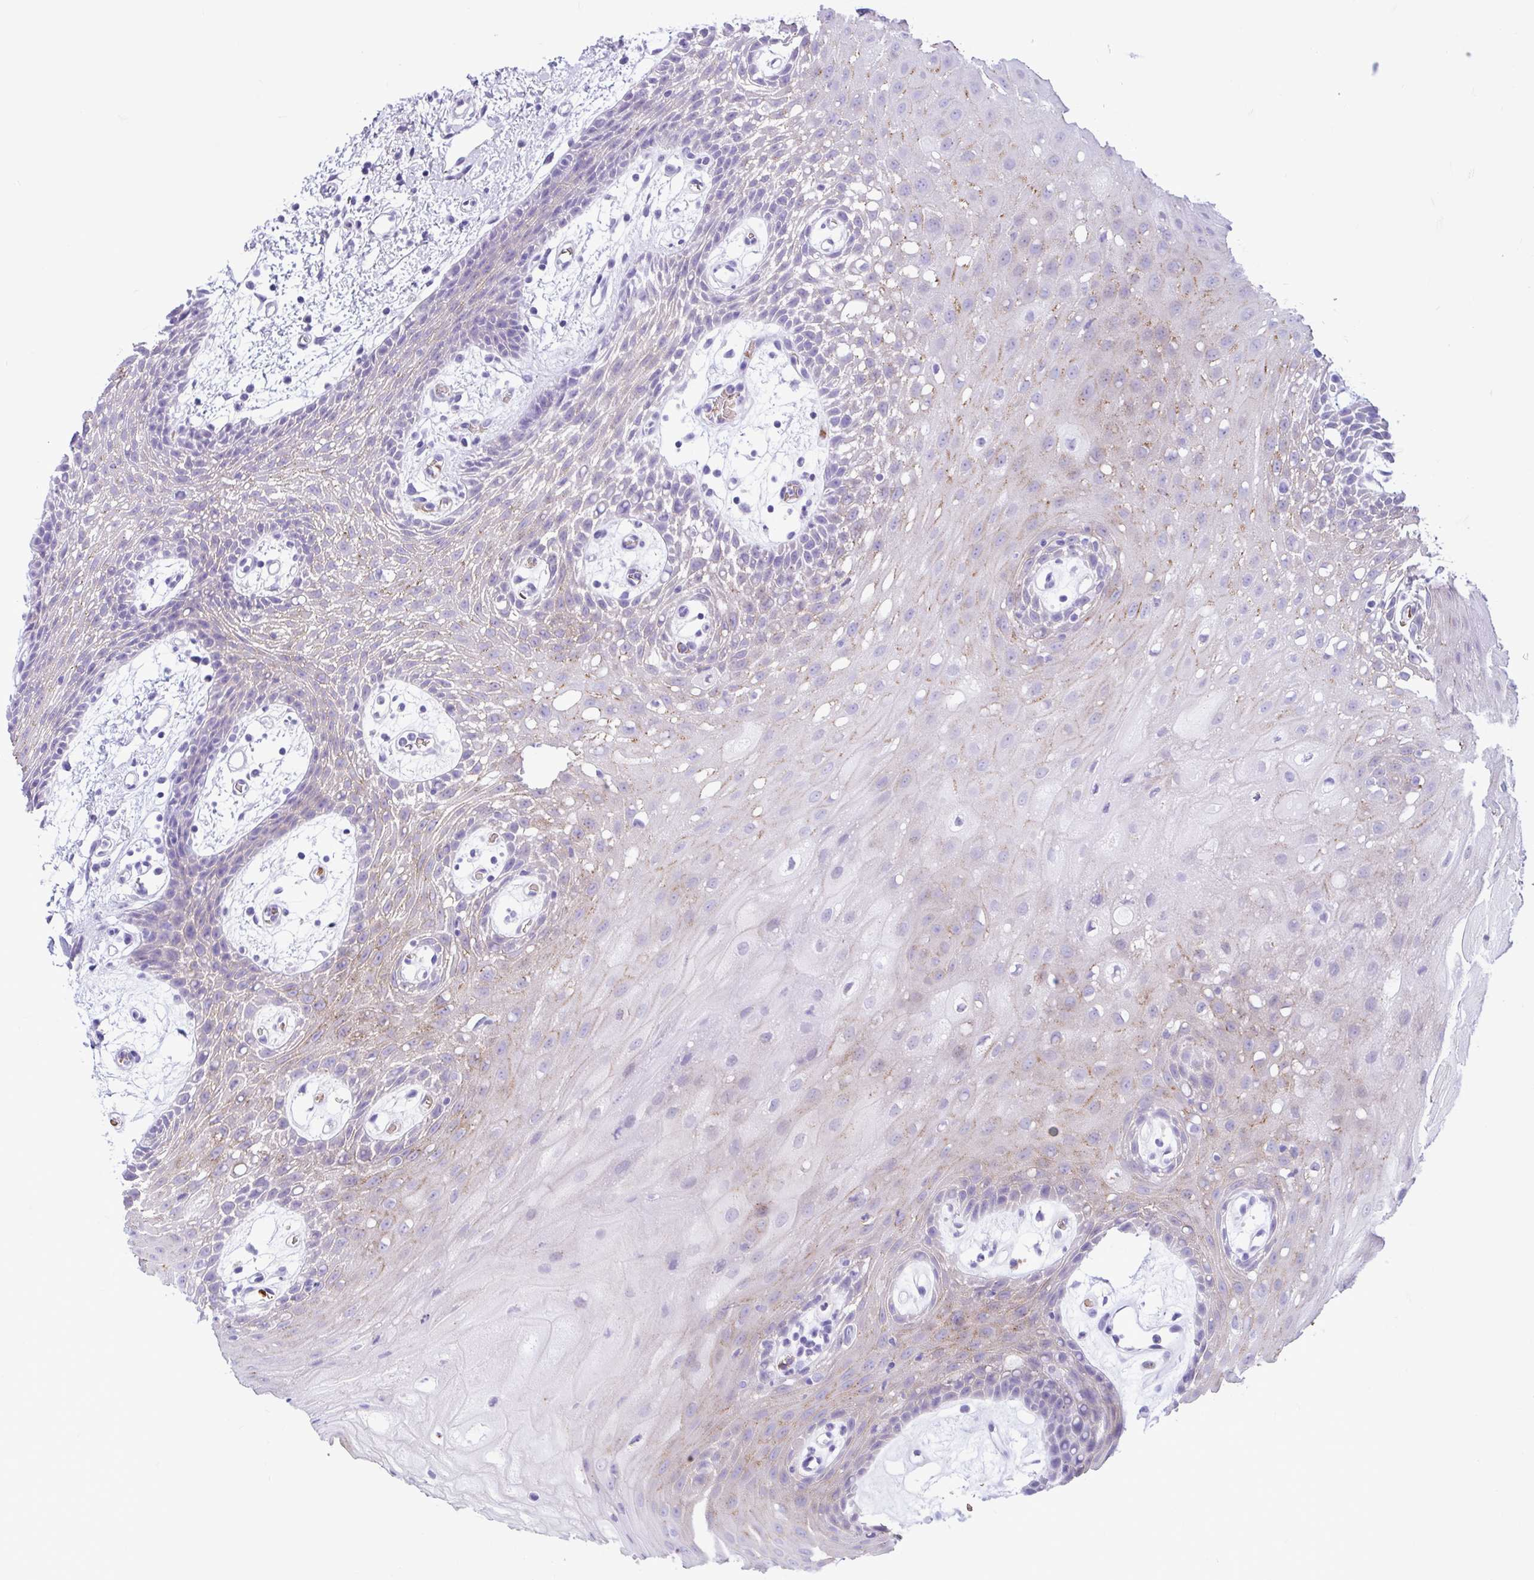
{"staining": {"intensity": "moderate", "quantity": "<25%", "location": "cytoplasmic/membranous"}, "tissue": "oral mucosa", "cell_type": "Squamous epithelial cells", "image_type": "normal", "snomed": [{"axis": "morphology", "description": "Normal tissue, NOS"}, {"axis": "topography", "description": "Oral tissue"}], "caption": "Immunohistochemical staining of benign oral mucosa reveals low levels of moderate cytoplasmic/membranous staining in approximately <25% of squamous epithelial cells.", "gene": "TMEM79", "patient": {"sex": "female", "age": 59}}